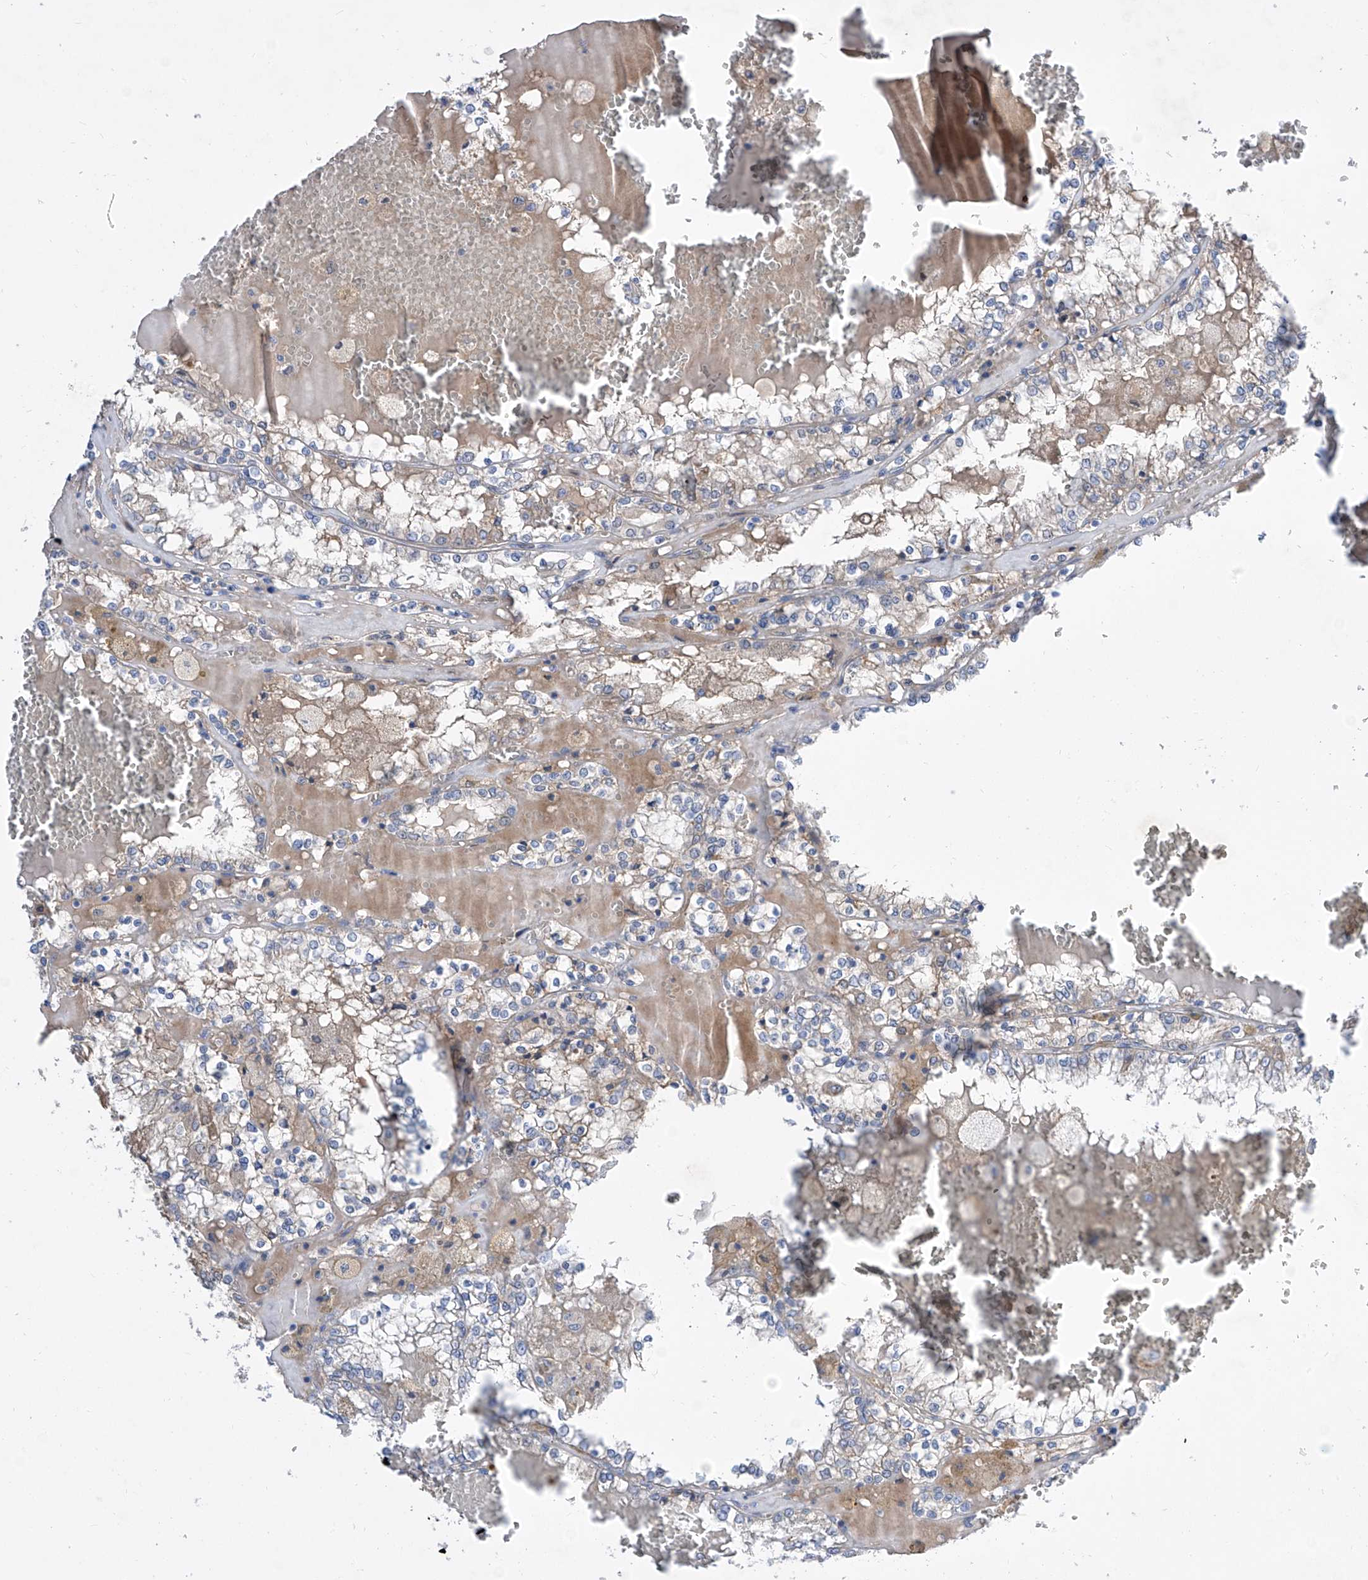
{"staining": {"intensity": "negative", "quantity": "none", "location": "none"}, "tissue": "renal cancer", "cell_type": "Tumor cells", "image_type": "cancer", "snomed": [{"axis": "morphology", "description": "Adenocarcinoma, NOS"}, {"axis": "topography", "description": "Kidney"}], "caption": "Immunohistochemical staining of human adenocarcinoma (renal) demonstrates no significant expression in tumor cells.", "gene": "SRBD1", "patient": {"sex": "female", "age": 56}}